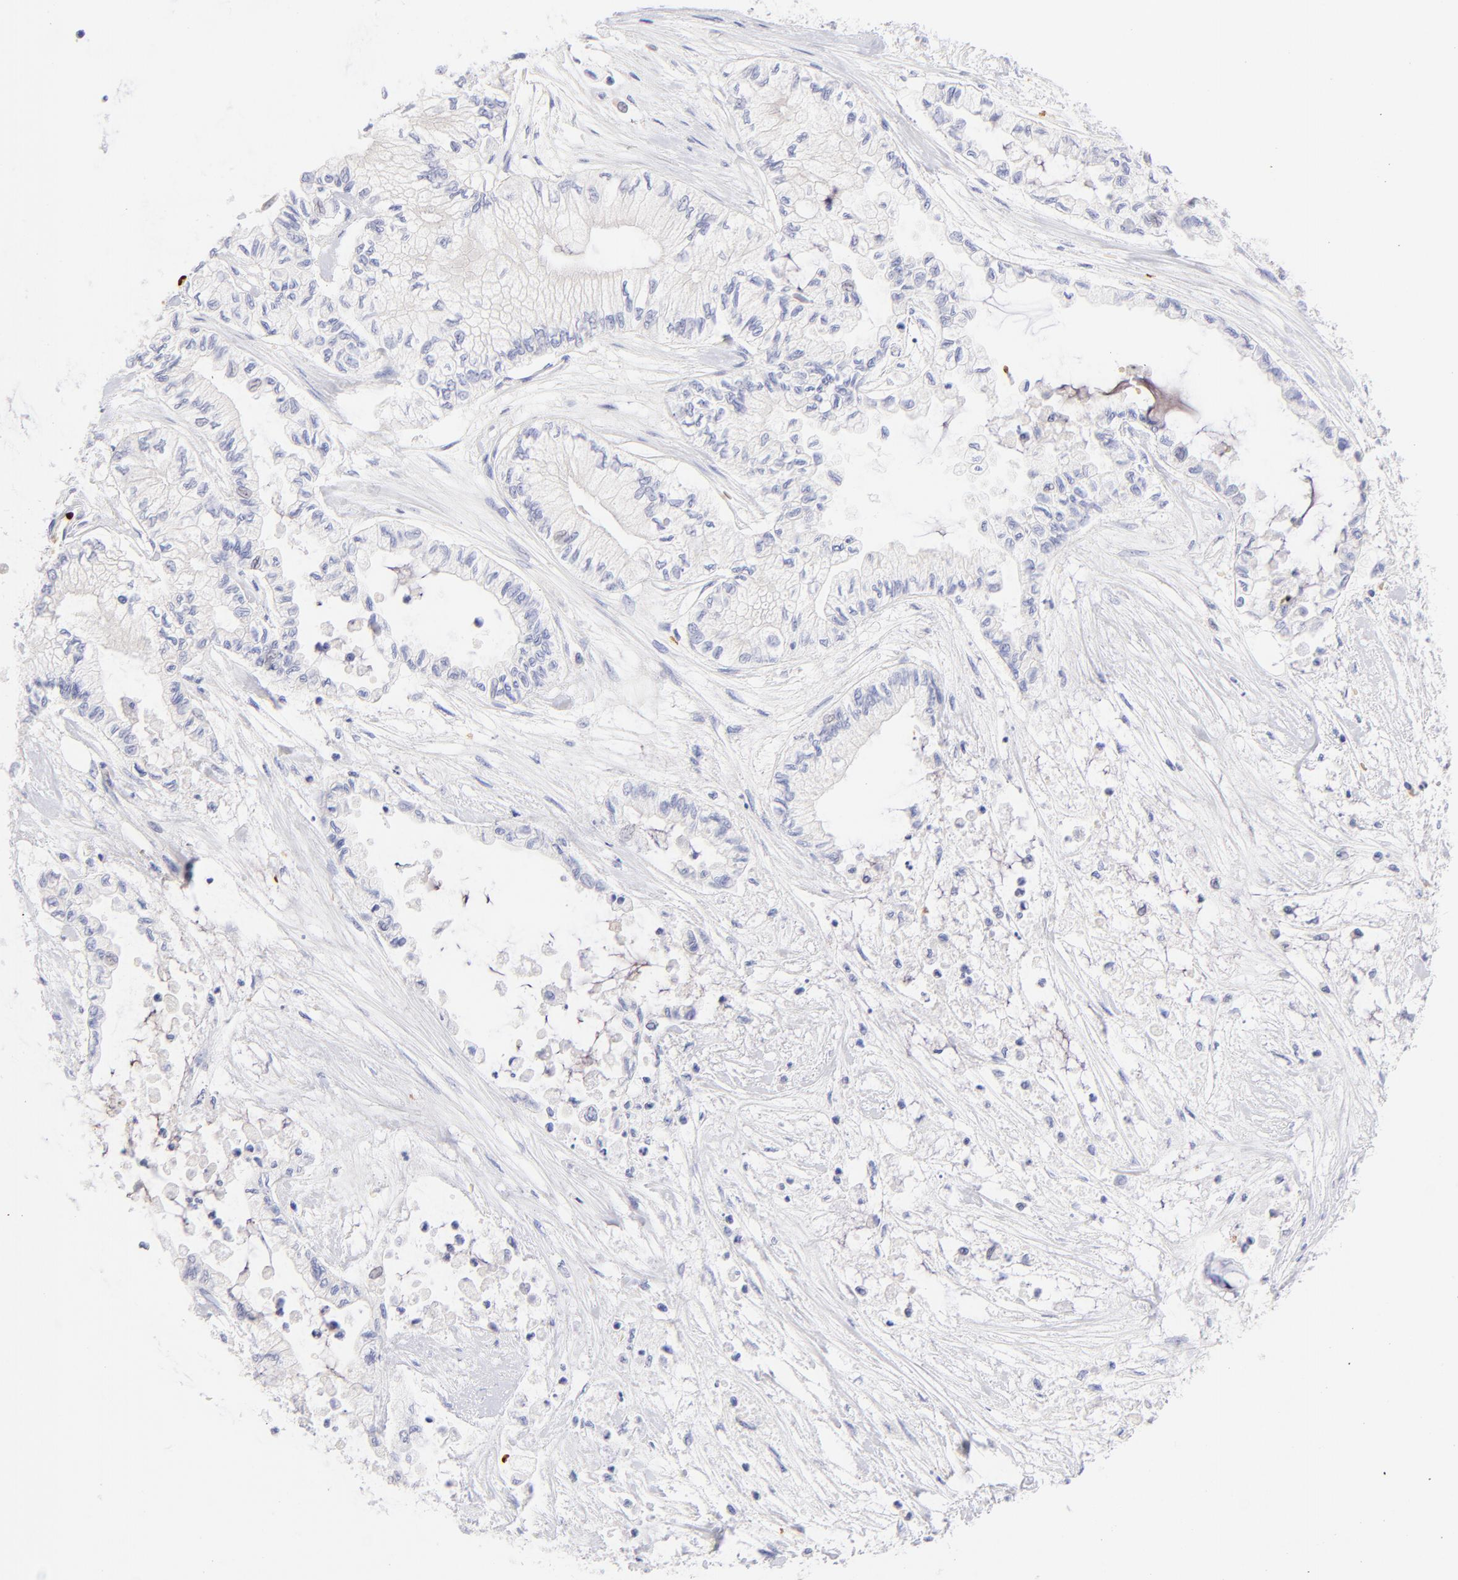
{"staining": {"intensity": "negative", "quantity": "none", "location": "none"}, "tissue": "pancreatic cancer", "cell_type": "Tumor cells", "image_type": "cancer", "snomed": [{"axis": "morphology", "description": "Adenocarcinoma, NOS"}, {"axis": "topography", "description": "Pancreas"}], "caption": "Immunohistochemical staining of human adenocarcinoma (pancreatic) displays no significant expression in tumor cells.", "gene": "FRMPD3", "patient": {"sex": "male", "age": 79}}